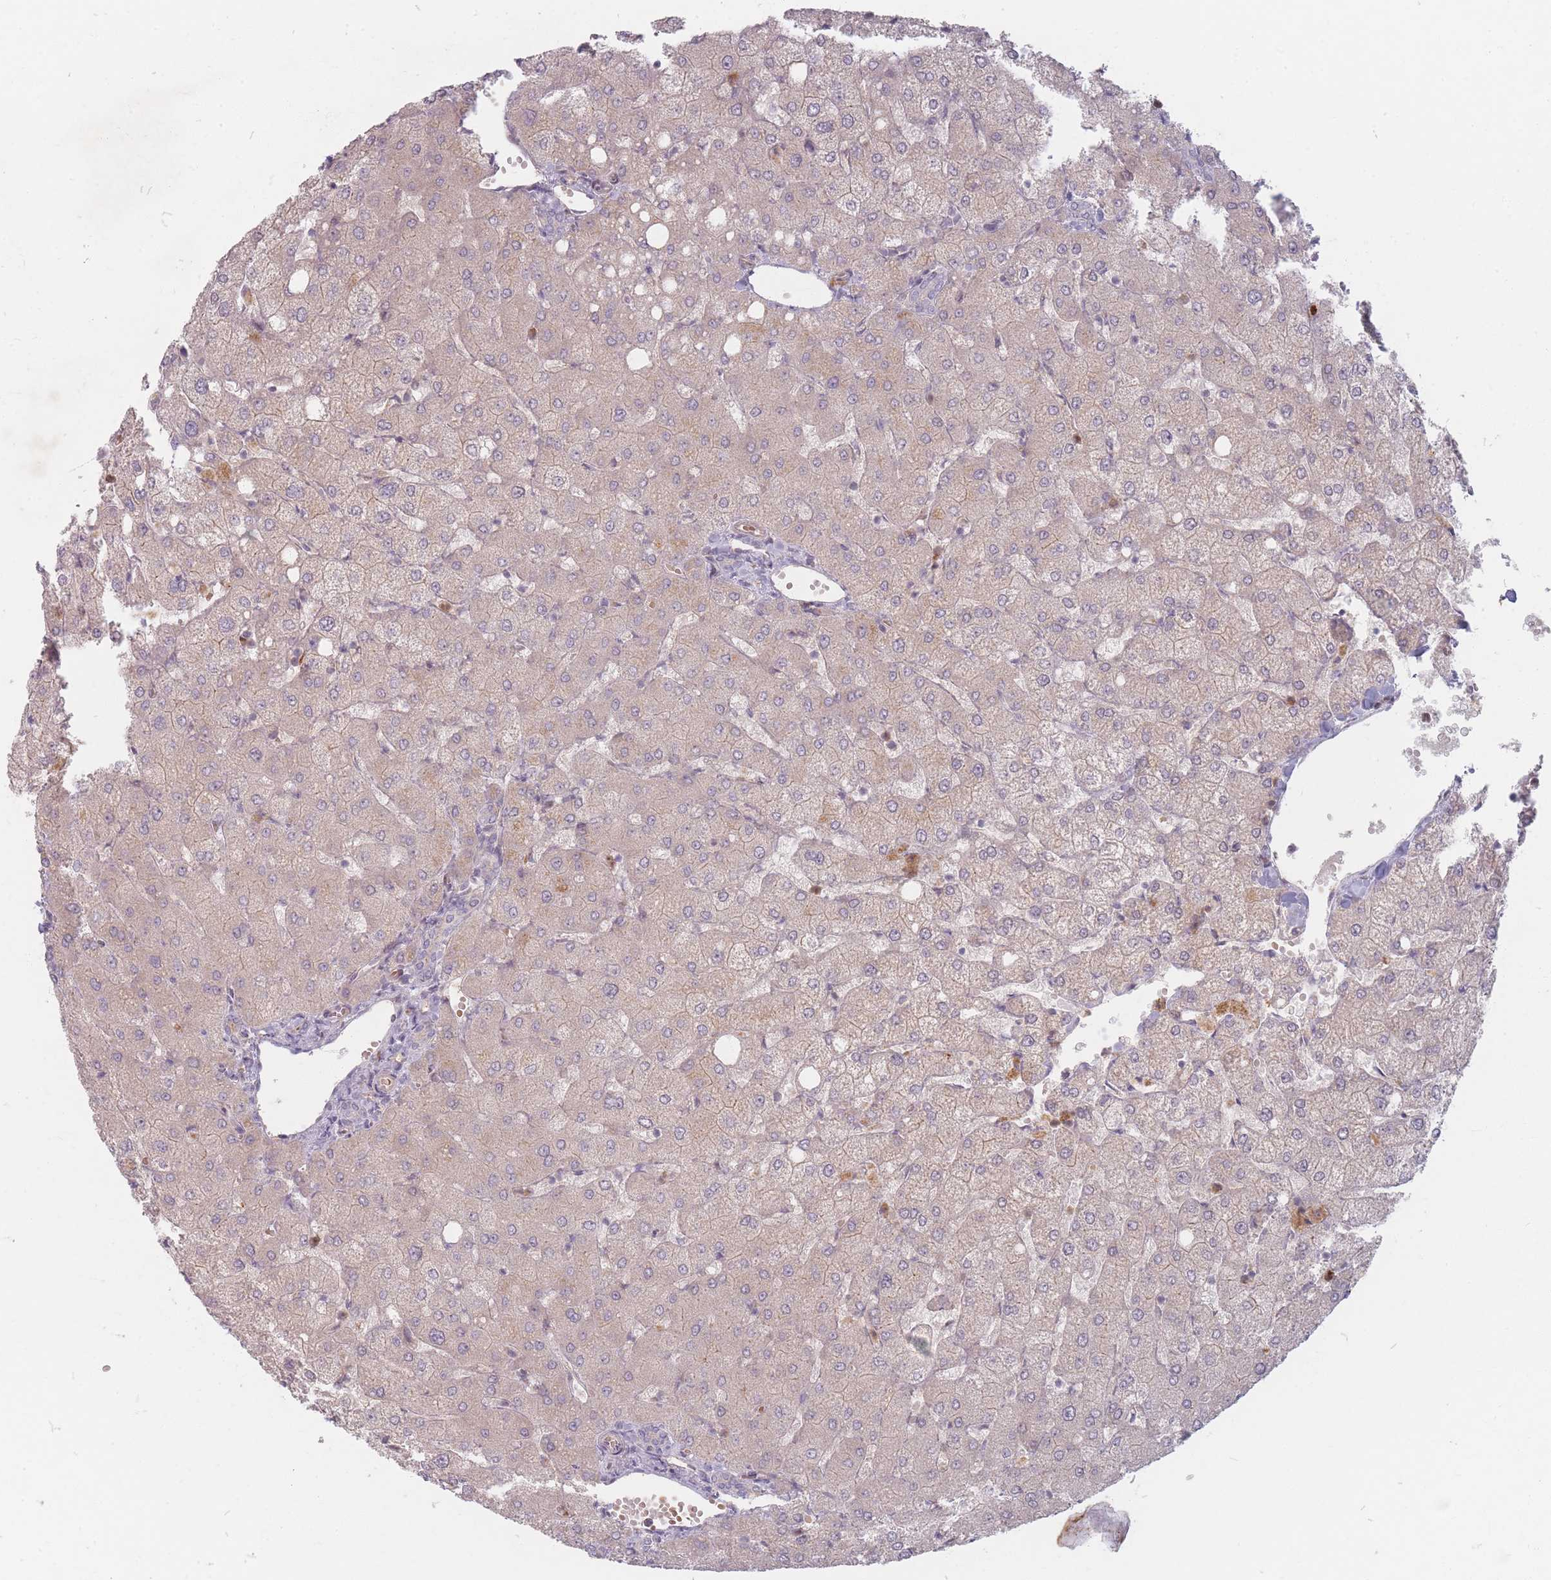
{"staining": {"intensity": "negative", "quantity": "none", "location": "none"}, "tissue": "liver", "cell_type": "Cholangiocytes", "image_type": "normal", "snomed": [{"axis": "morphology", "description": "Normal tissue, NOS"}, {"axis": "topography", "description": "Liver"}], "caption": "This is an IHC image of unremarkable liver. There is no expression in cholangiocytes.", "gene": "CHCHD7", "patient": {"sex": "female", "age": 54}}